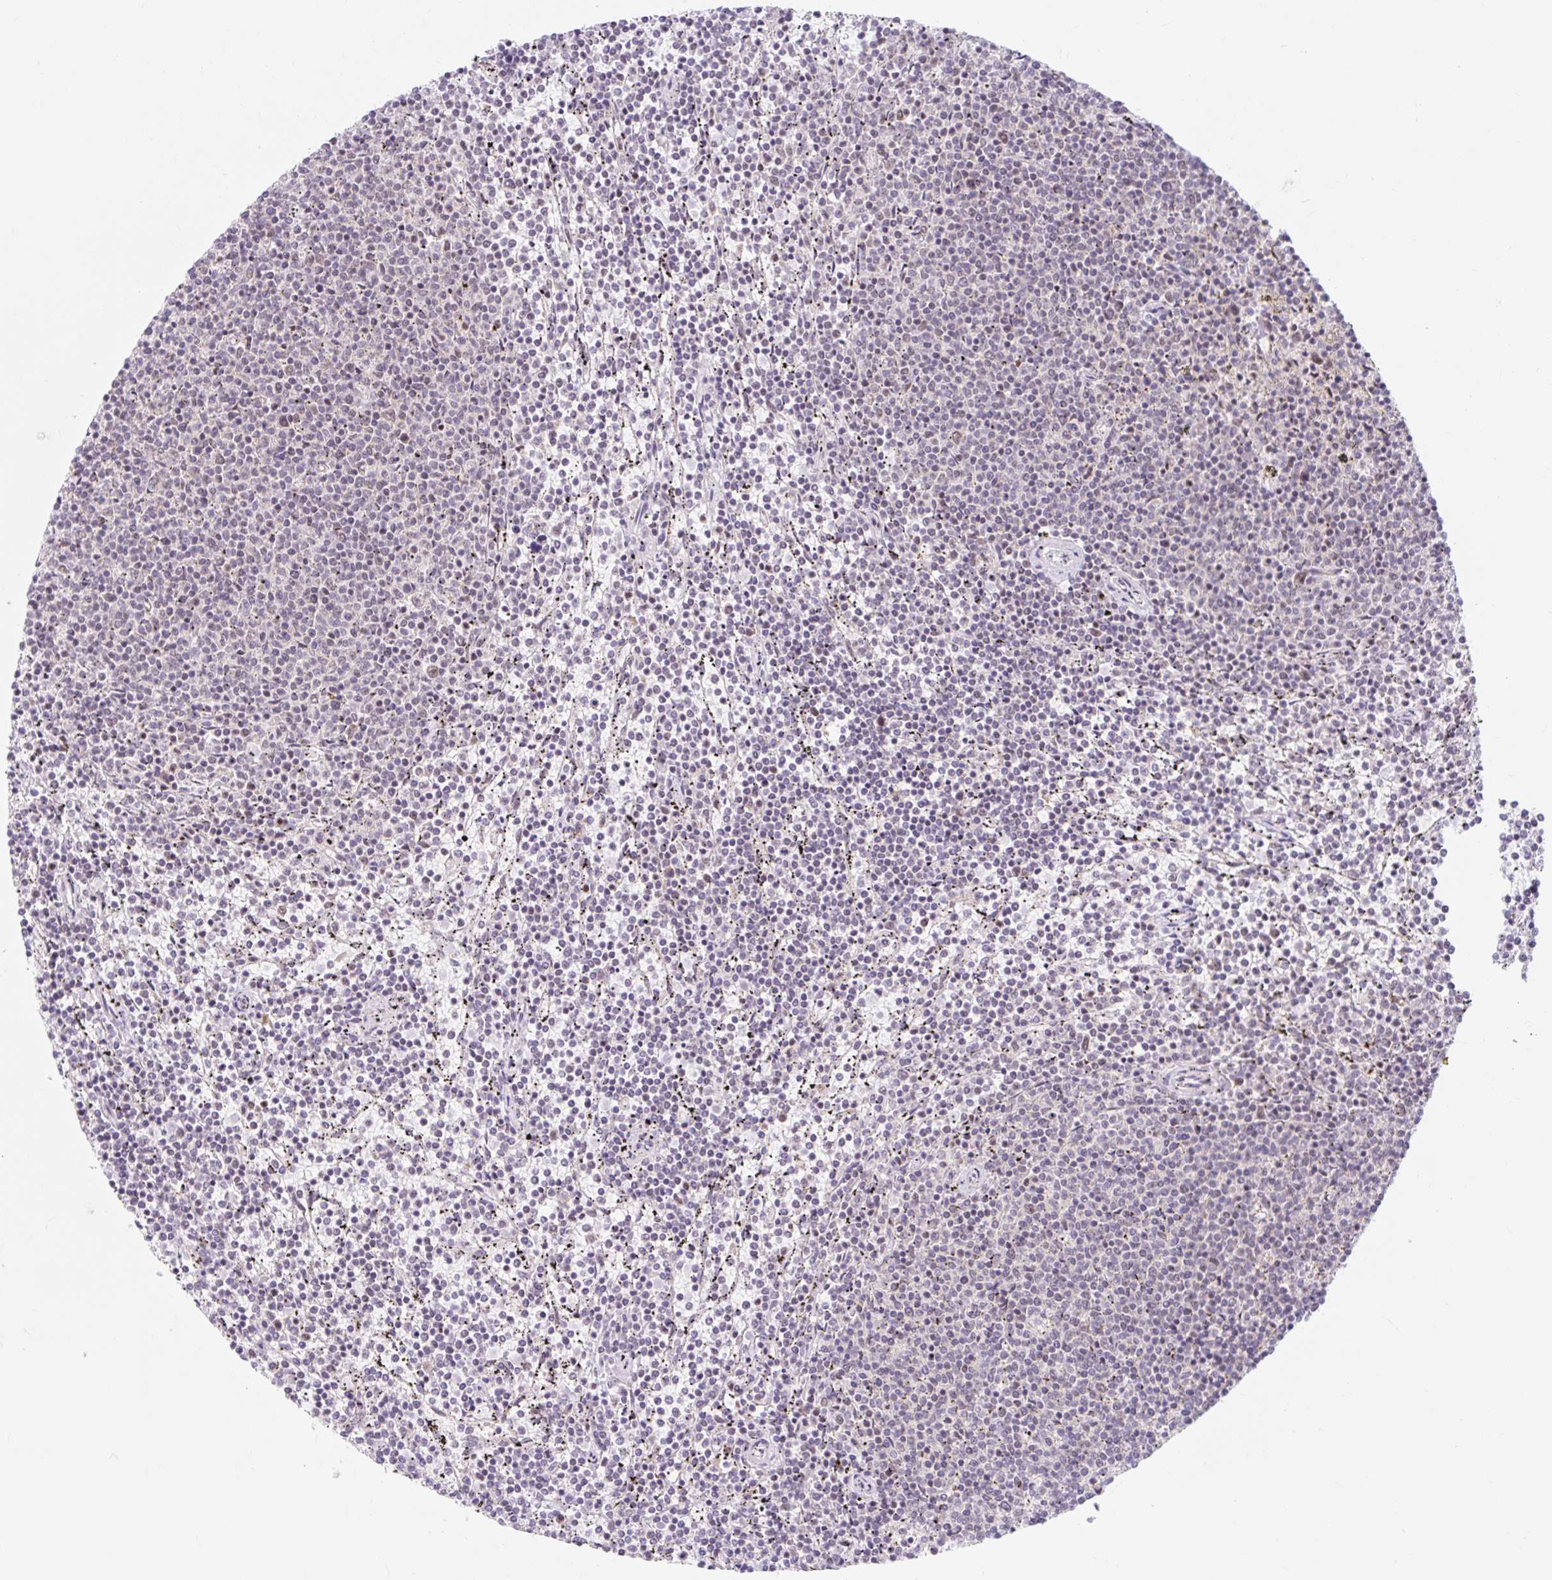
{"staining": {"intensity": "negative", "quantity": "none", "location": "none"}, "tissue": "lymphoma", "cell_type": "Tumor cells", "image_type": "cancer", "snomed": [{"axis": "morphology", "description": "Malignant lymphoma, non-Hodgkin's type, Low grade"}, {"axis": "topography", "description": "Spleen"}], "caption": "Tumor cells are negative for protein expression in human lymphoma.", "gene": "SRSF10", "patient": {"sex": "female", "age": 50}}